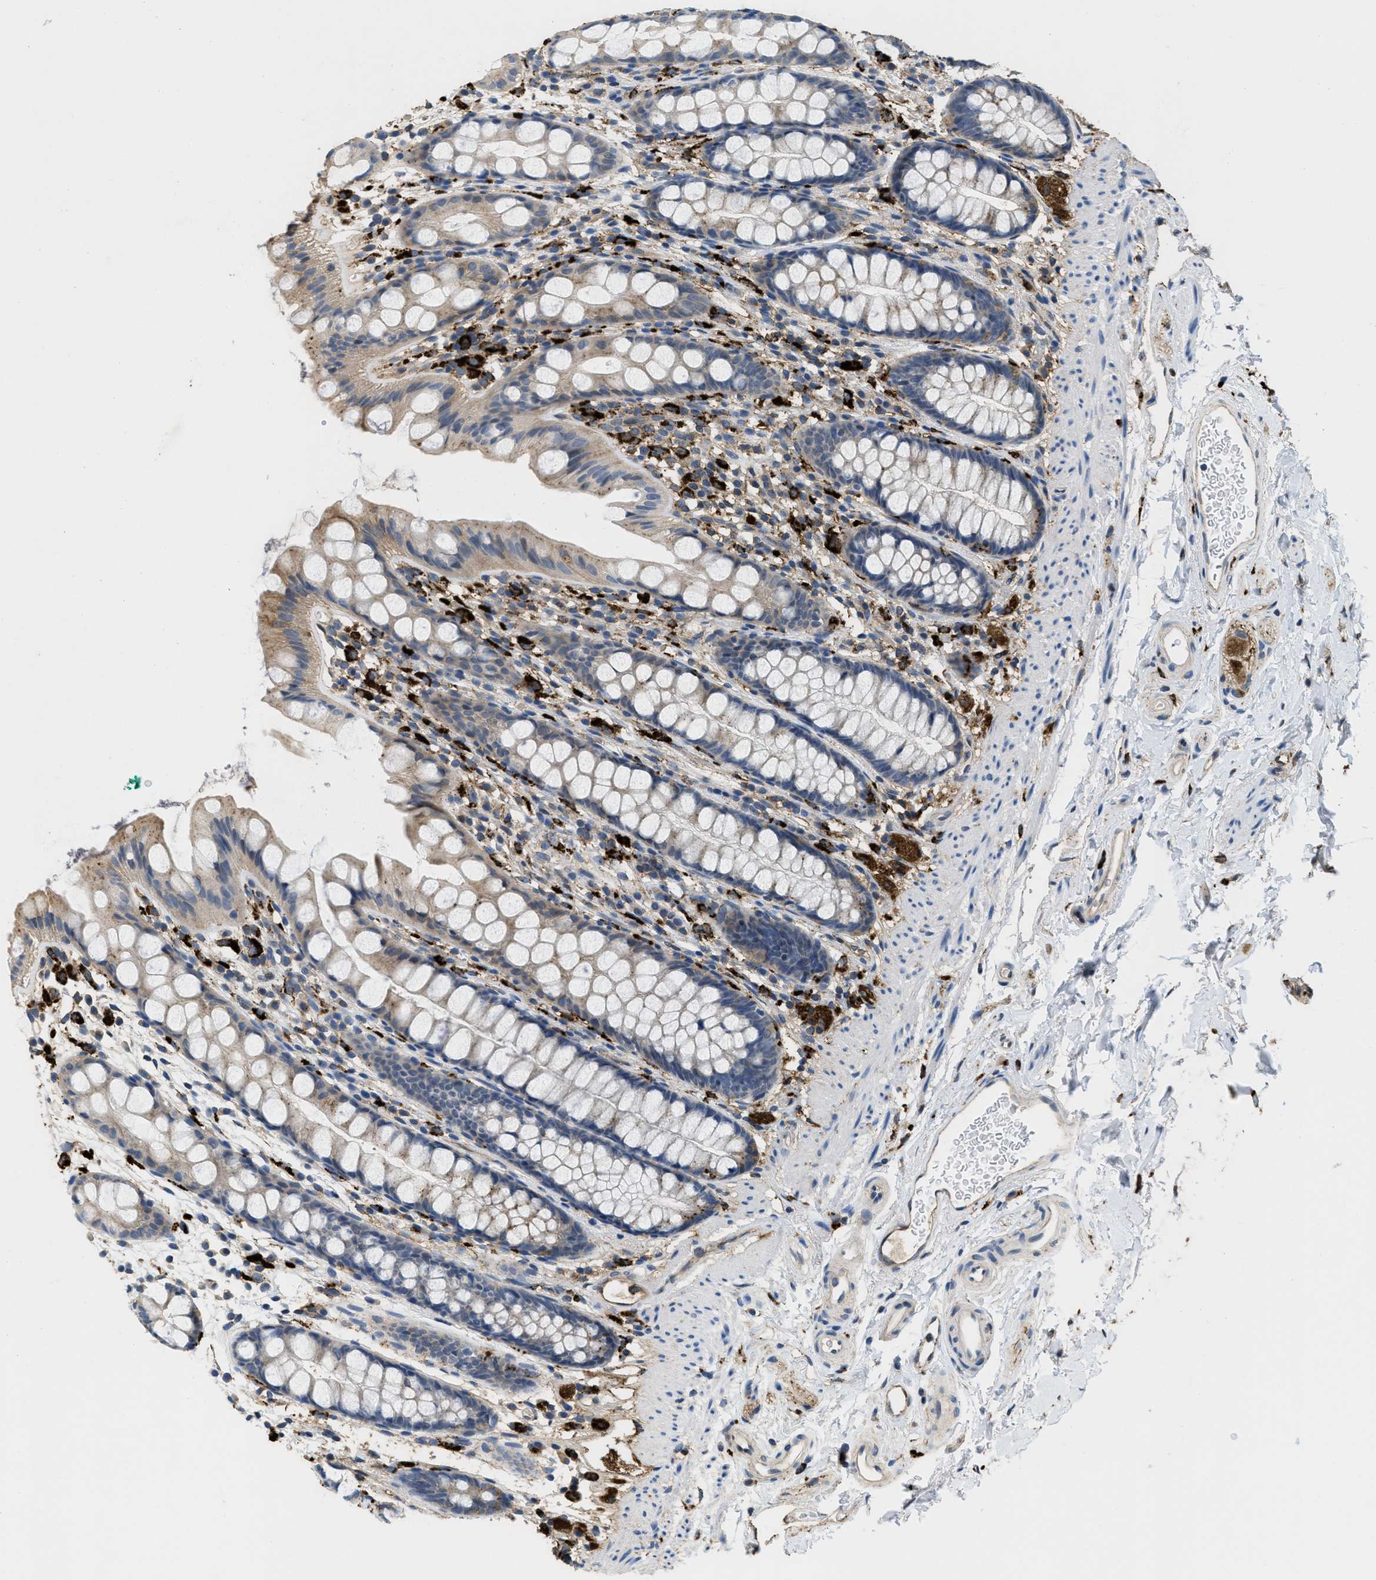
{"staining": {"intensity": "weak", "quantity": "25%-75%", "location": "cytoplasmic/membranous"}, "tissue": "rectum", "cell_type": "Glandular cells", "image_type": "normal", "snomed": [{"axis": "morphology", "description": "Normal tissue, NOS"}, {"axis": "topography", "description": "Rectum"}], "caption": "Immunohistochemical staining of benign rectum displays low levels of weak cytoplasmic/membranous expression in approximately 25%-75% of glandular cells. (IHC, brightfield microscopy, high magnification).", "gene": "BMPR2", "patient": {"sex": "female", "age": 65}}